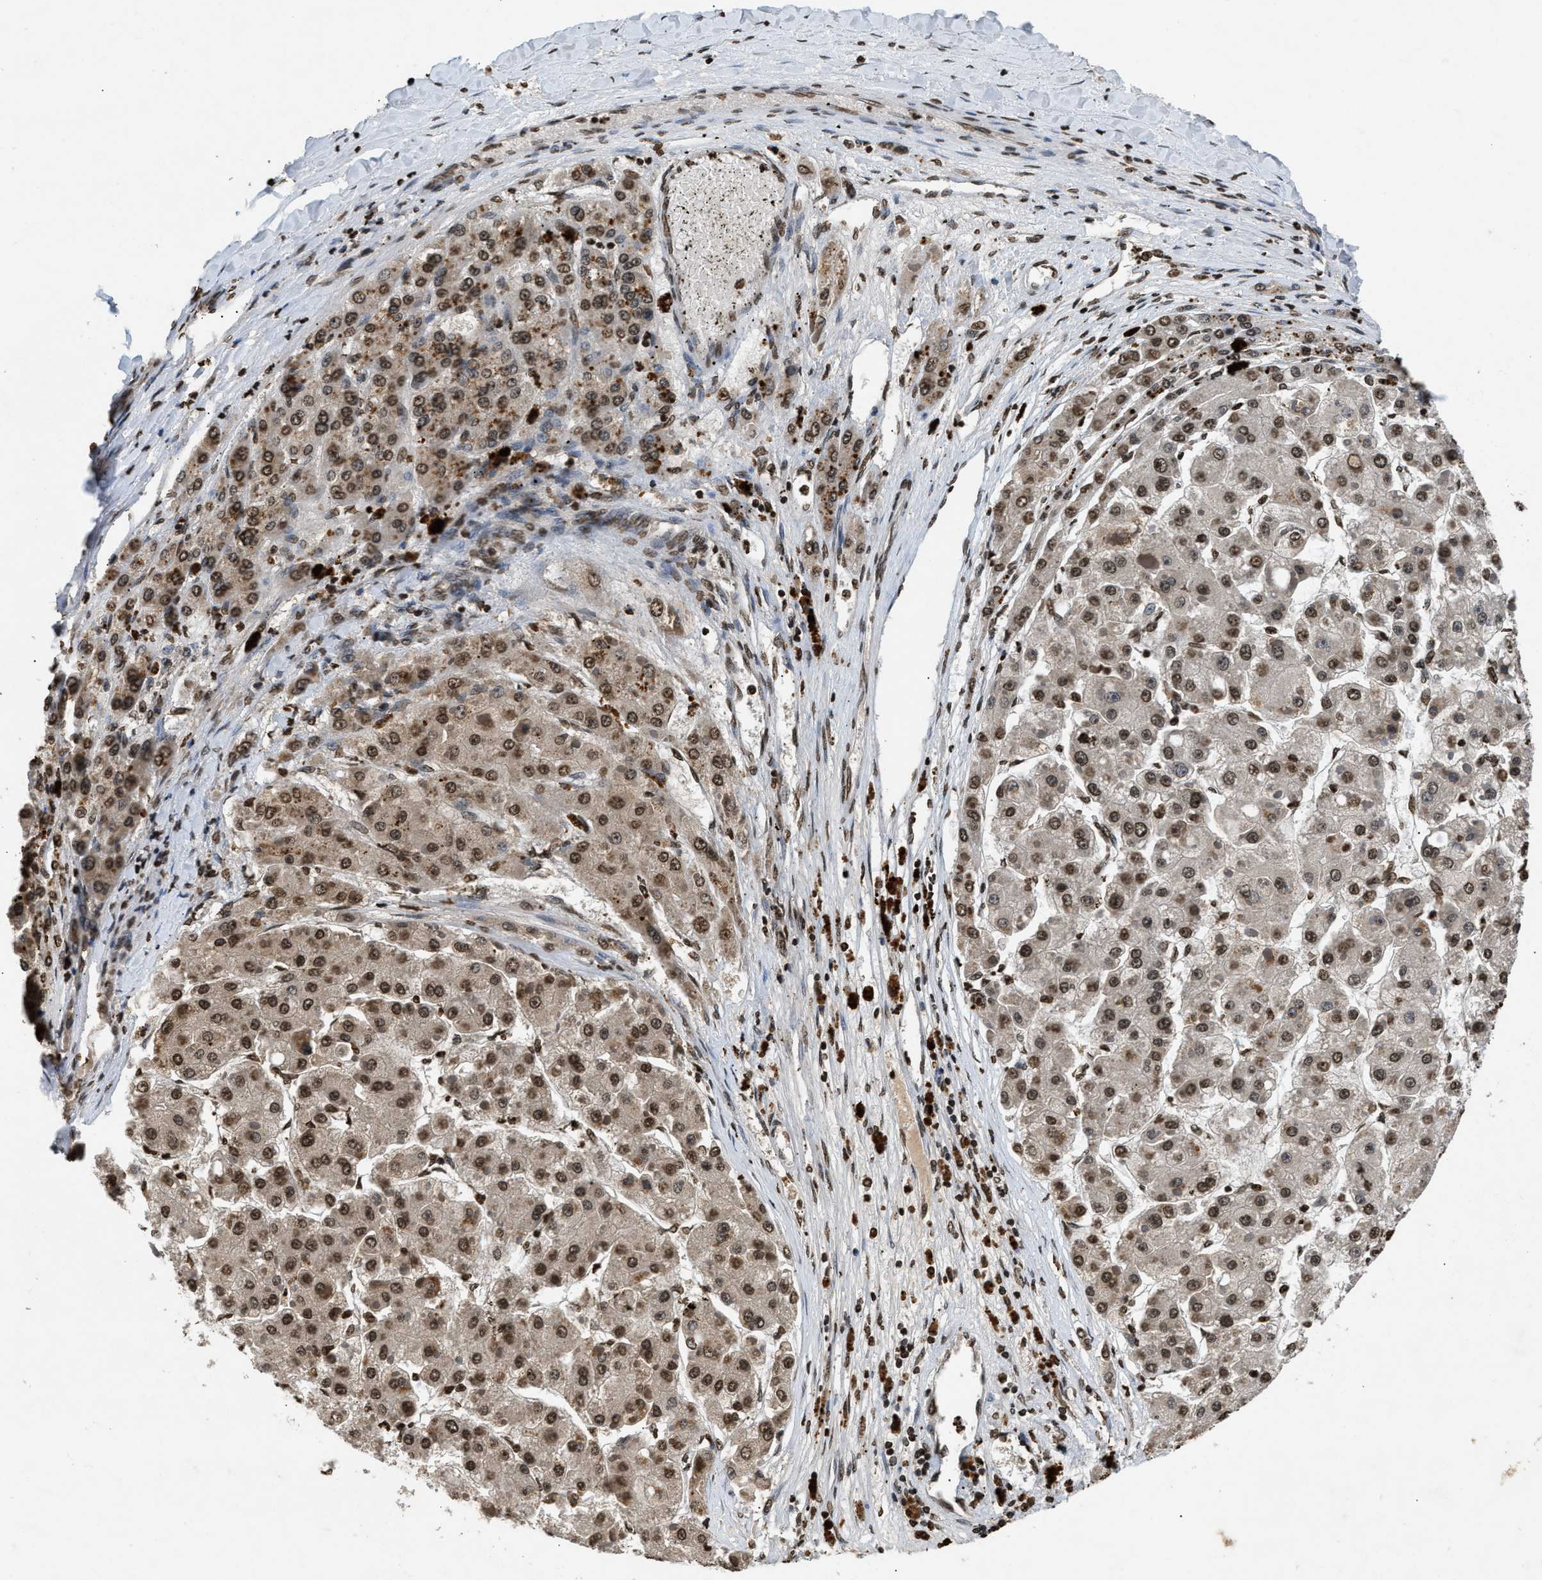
{"staining": {"intensity": "moderate", "quantity": ">75%", "location": "cytoplasmic/membranous,nuclear"}, "tissue": "liver cancer", "cell_type": "Tumor cells", "image_type": "cancer", "snomed": [{"axis": "morphology", "description": "Carcinoma, Hepatocellular, NOS"}, {"axis": "topography", "description": "Liver"}], "caption": "Immunohistochemical staining of human liver cancer reveals medium levels of moderate cytoplasmic/membranous and nuclear staining in about >75% of tumor cells. The staining is performed using DAB brown chromogen to label protein expression. The nuclei are counter-stained blue using hematoxylin.", "gene": "DNASE1L3", "patient": {"sex": "female", "age": 73}}